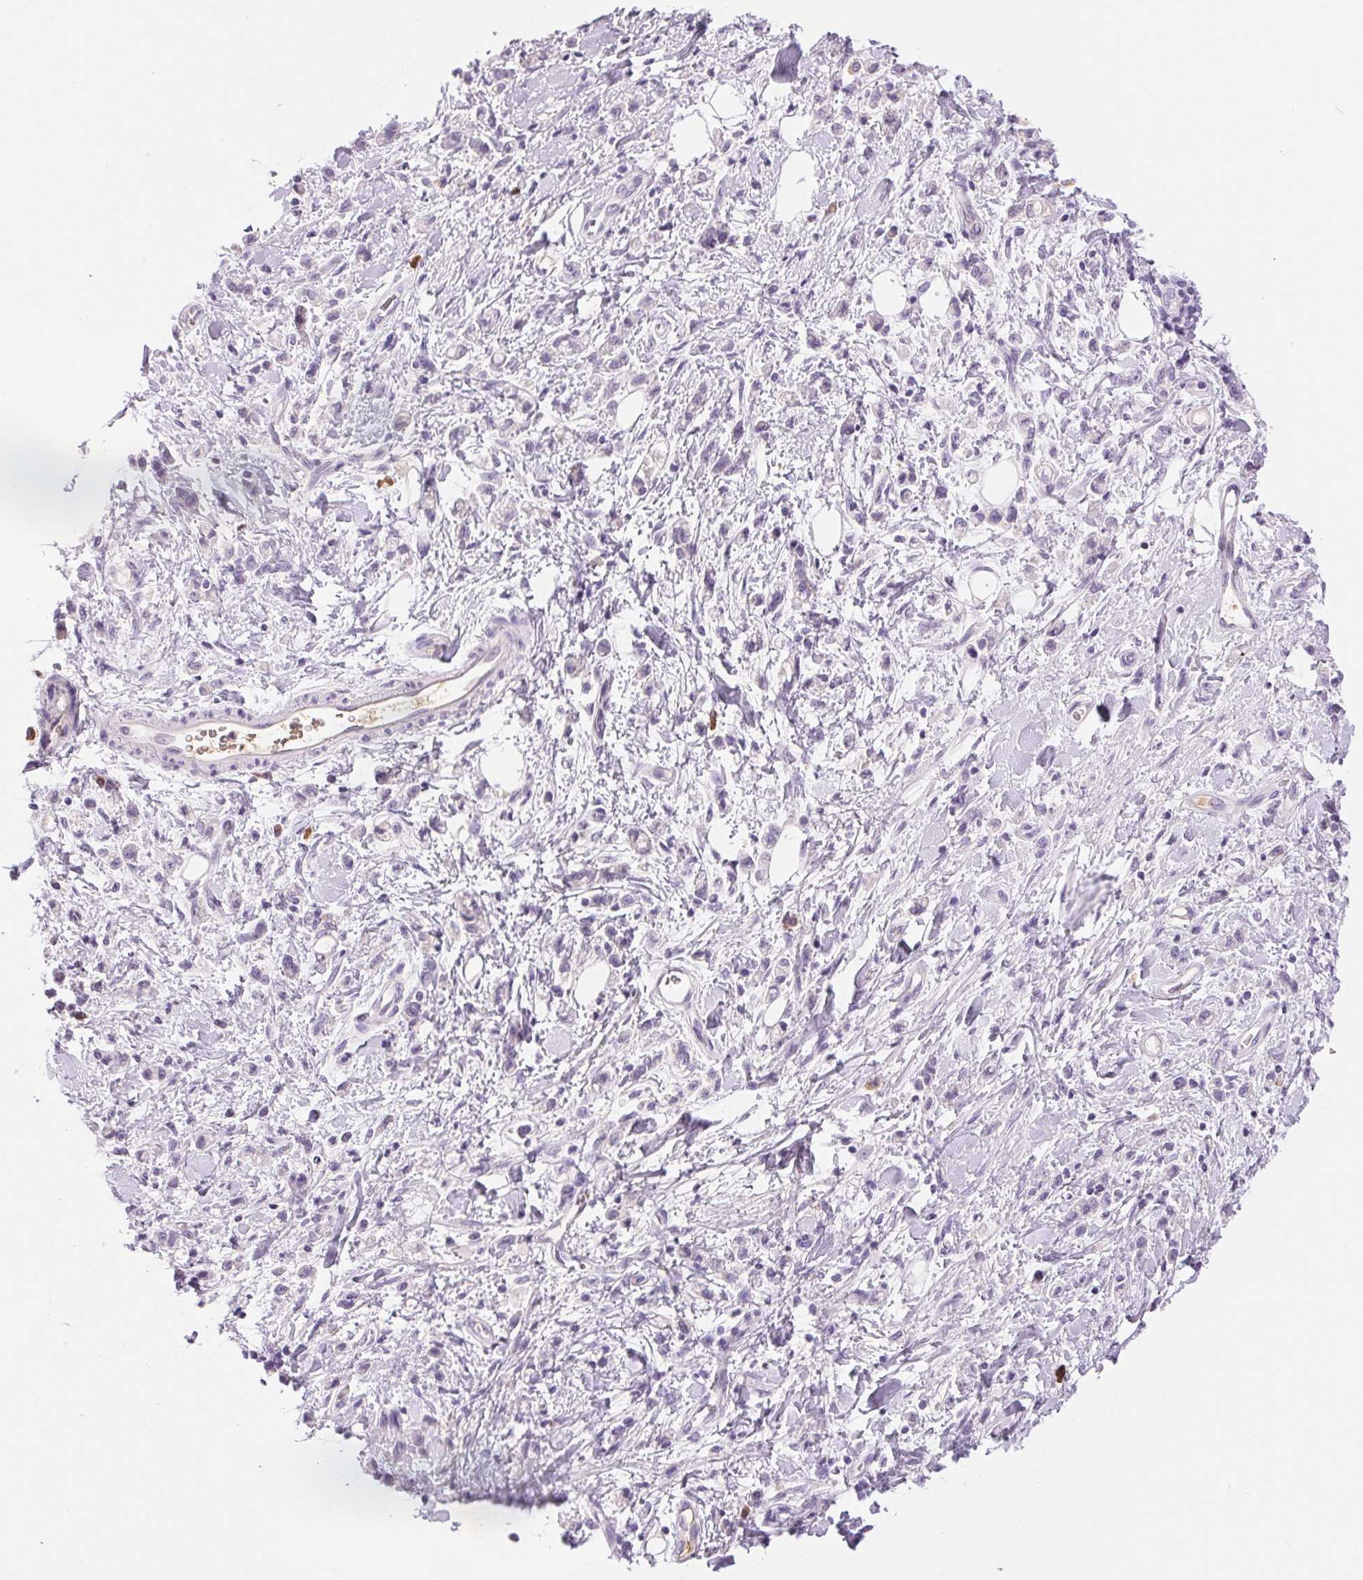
{"staining": {"intensity": "negative", "quantity": "none", "location": "none"}, "tissue": "stomach cancer", "cell_type": "Tumor cells", "image_type": "cancer", "snomed": [{"axis": "morphology", "description": "Adenocarcinoma, NOS"}, {"axis": "topography", "description": "Stomach"}], "caption": "The immunohistochemistry (IHC) image has no significant expression in tumor cells of stomach adenocarcinoma tissue. (Stains: DAB (3,3'-diaminobenzidine) immunohistochemistry (IHC) with hematoxylin counter stain, Microscopy: brightfield microscopy at high magnification).", "gene": "IFIT1B", "patient": {"sex": "male", "age": 77}}